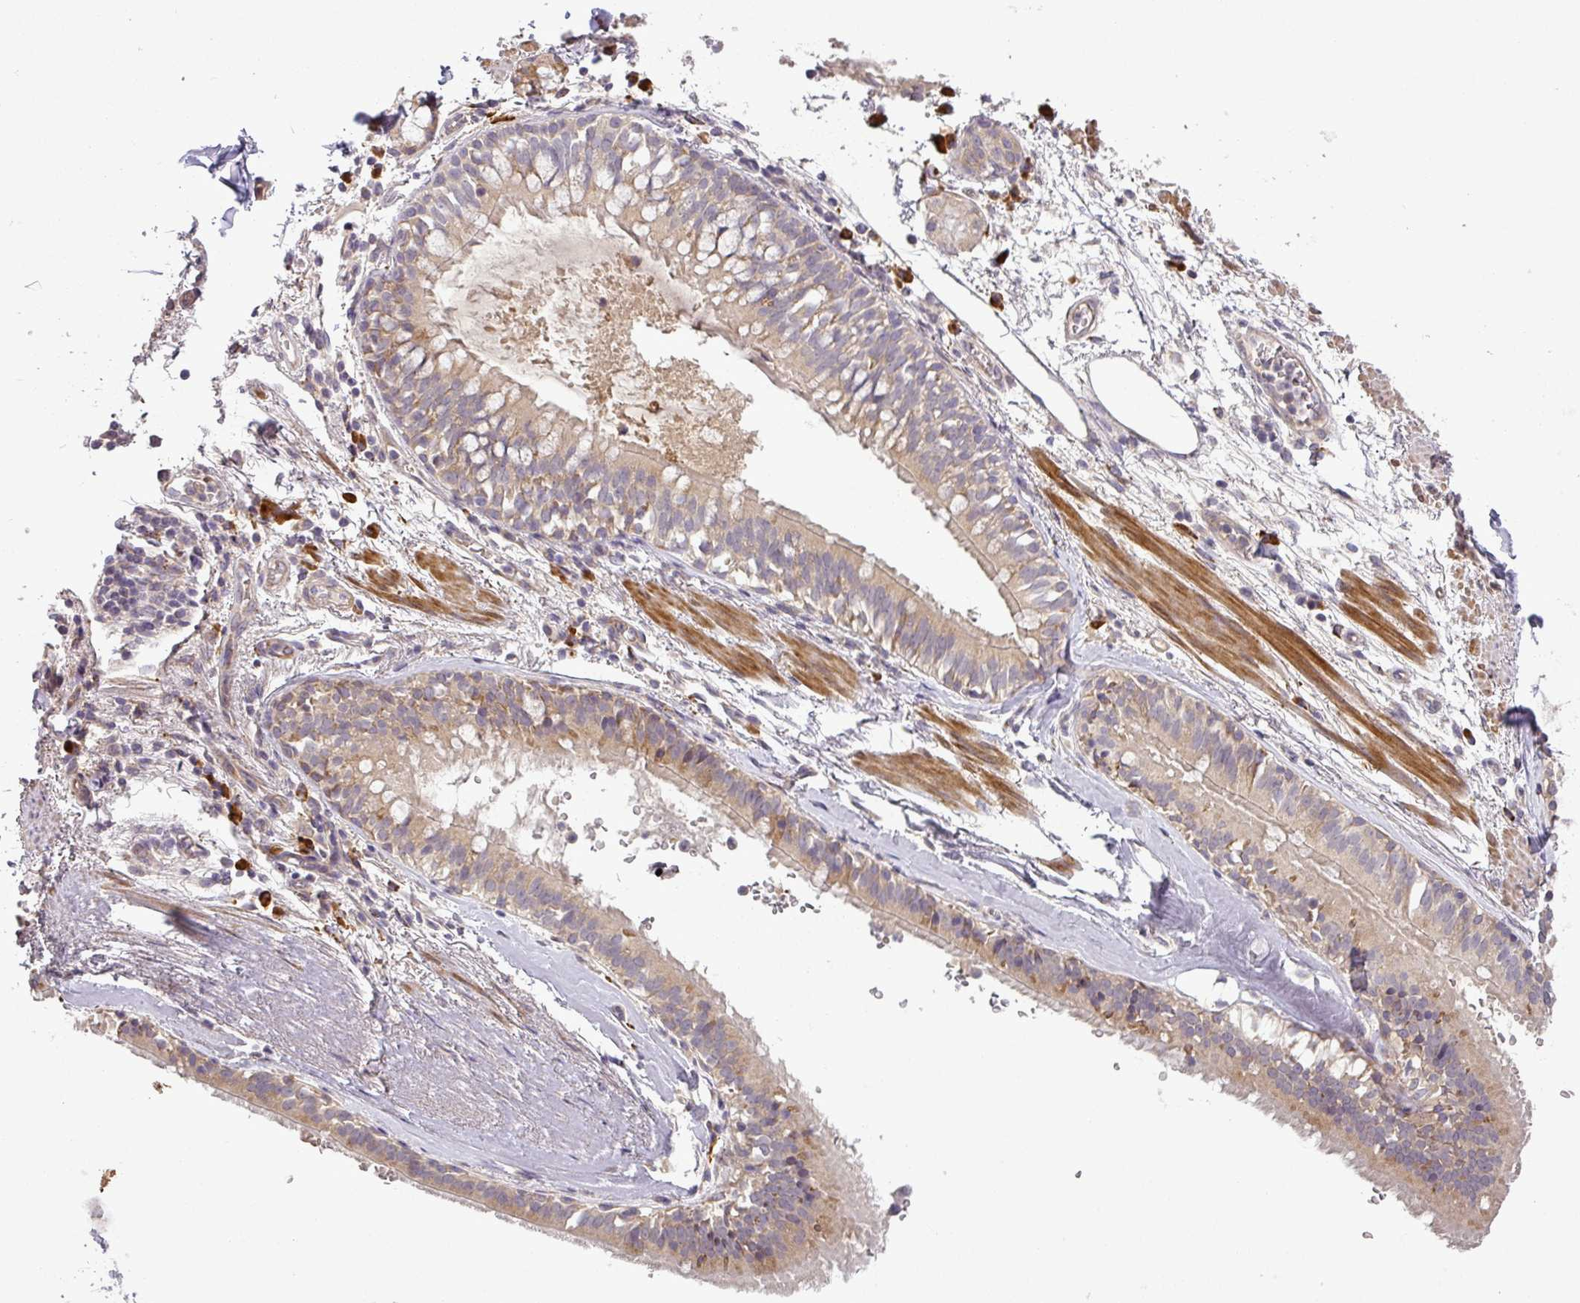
{"staining": {"intensity": "negative", "quantity": "none", "location": "none"}, "tissue": "adipose tissue", "cell_type": "Adipocytes", "image_type": "normal", "snomed": [{"axis": "morphology", "description": "Normal tissue, NOS"}, {"axis": "topography", "description": "Lymph node"}, {"axis": "topography", "description": "Cartilage tissue"}, {"axis": "topography", "description": "Bronchus"}], "caption": "This histopathology image is of unremarkable adipose tissue stained with IHC to label a protein in brown with the nuclei are counter-stained blue. There is no staining in adipocytes.", "gene": "MOCS3", "patient": {"sex": "male", "age": 63}}